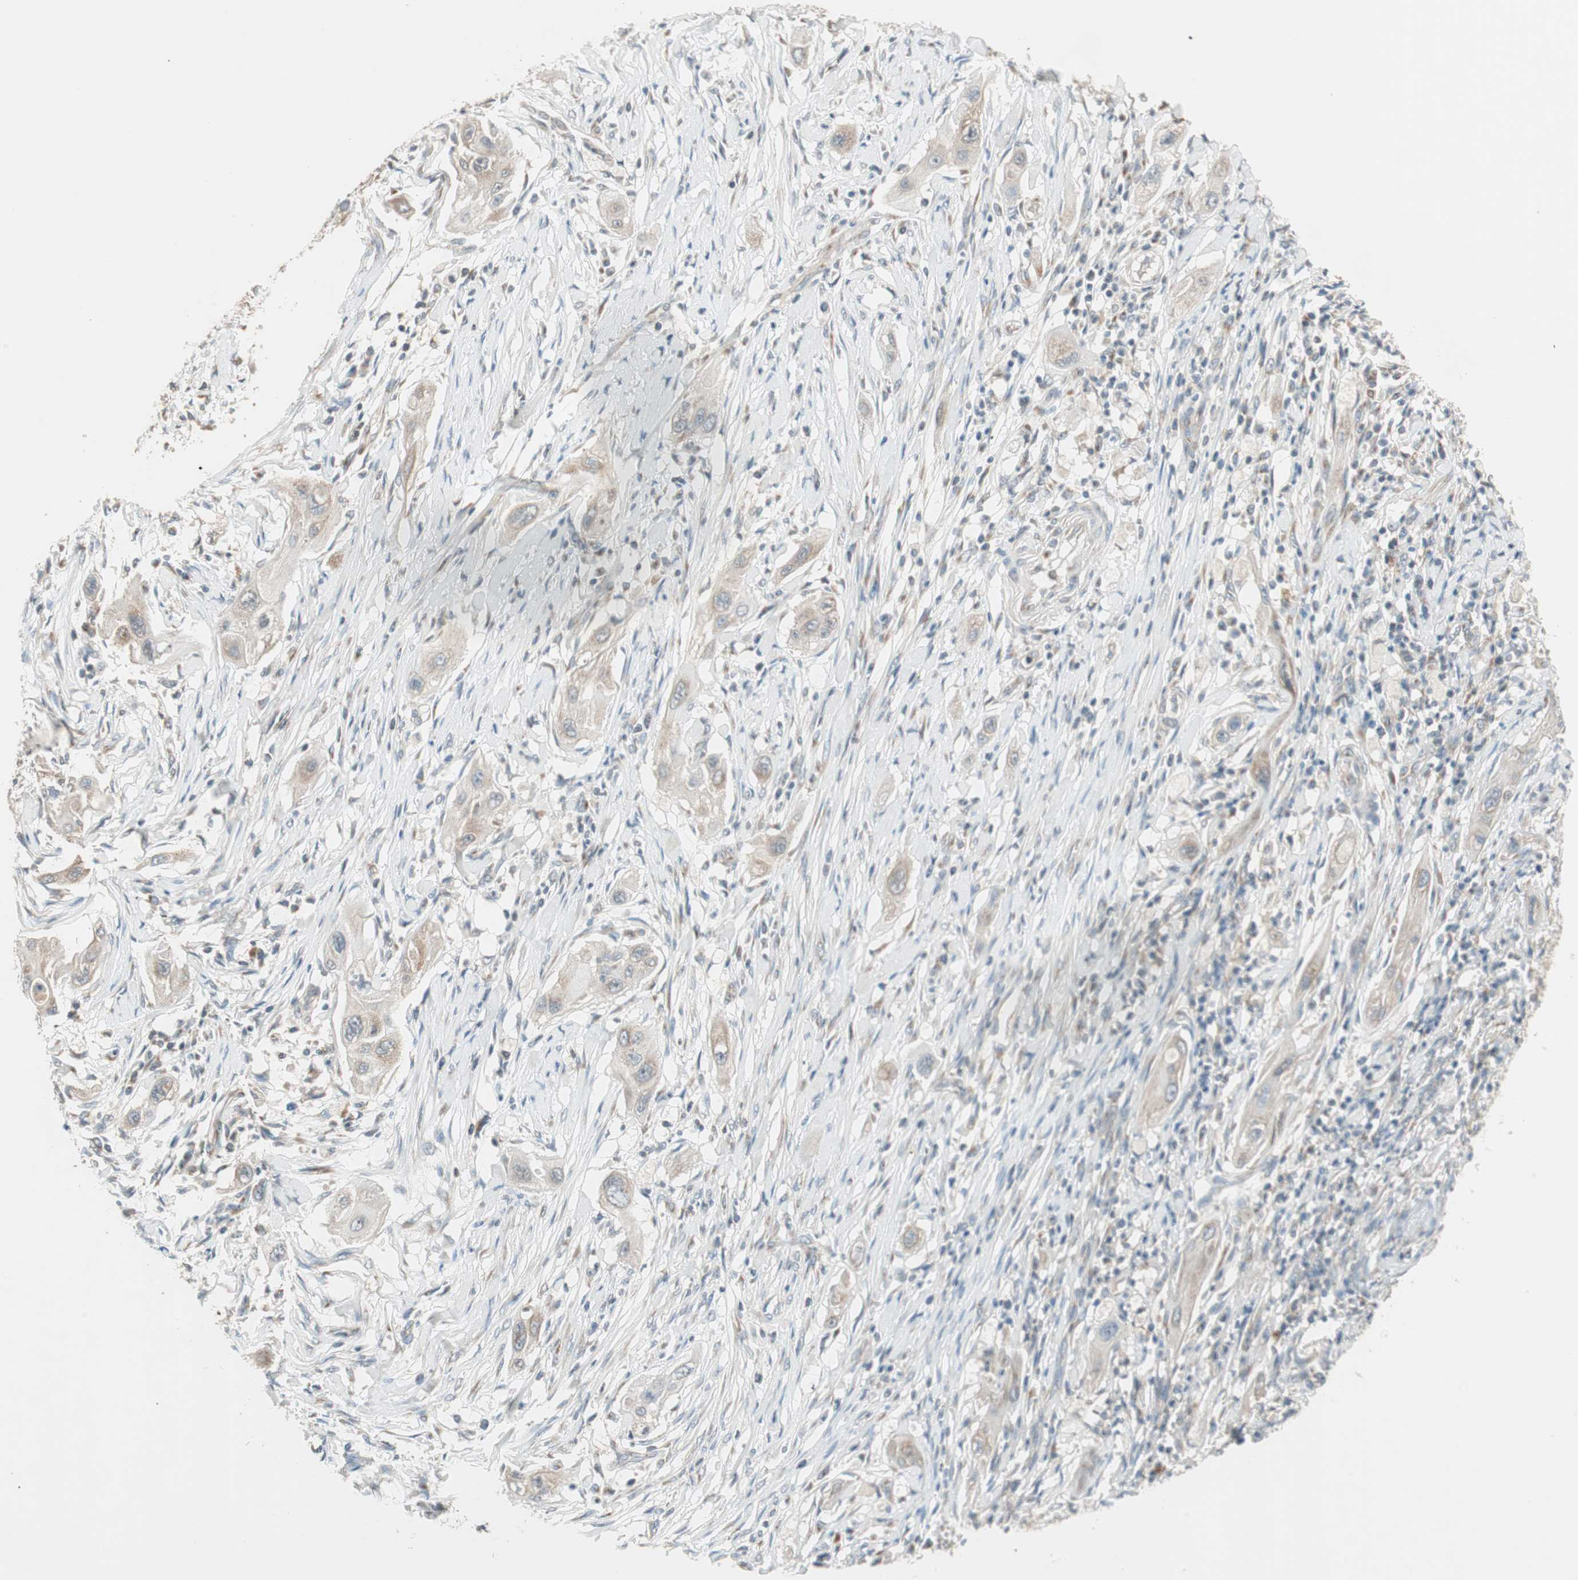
{"staining": {"intensity": "weak", "quantity": "25%-75%", "location": "cytoplasmic/membranous"}, "tissue": "lung cancer", "cell_type": "Tumor cells", "image_type": "cancer", "snomed": [{"axis": "morphology", "description": "Squamous cell carcinoma, NOS"}, {"axis": "topography", "description": "Lung"}], "caption": "Immunohistochemical staining of human lung cancer (squamous cell carcinoma) shows low levels of weak cytoplasmic/membranous expression in about 25%-75% of tumor cells.", "gene": "SEC16A", "patient": {"sex": "female", "age": 47}}